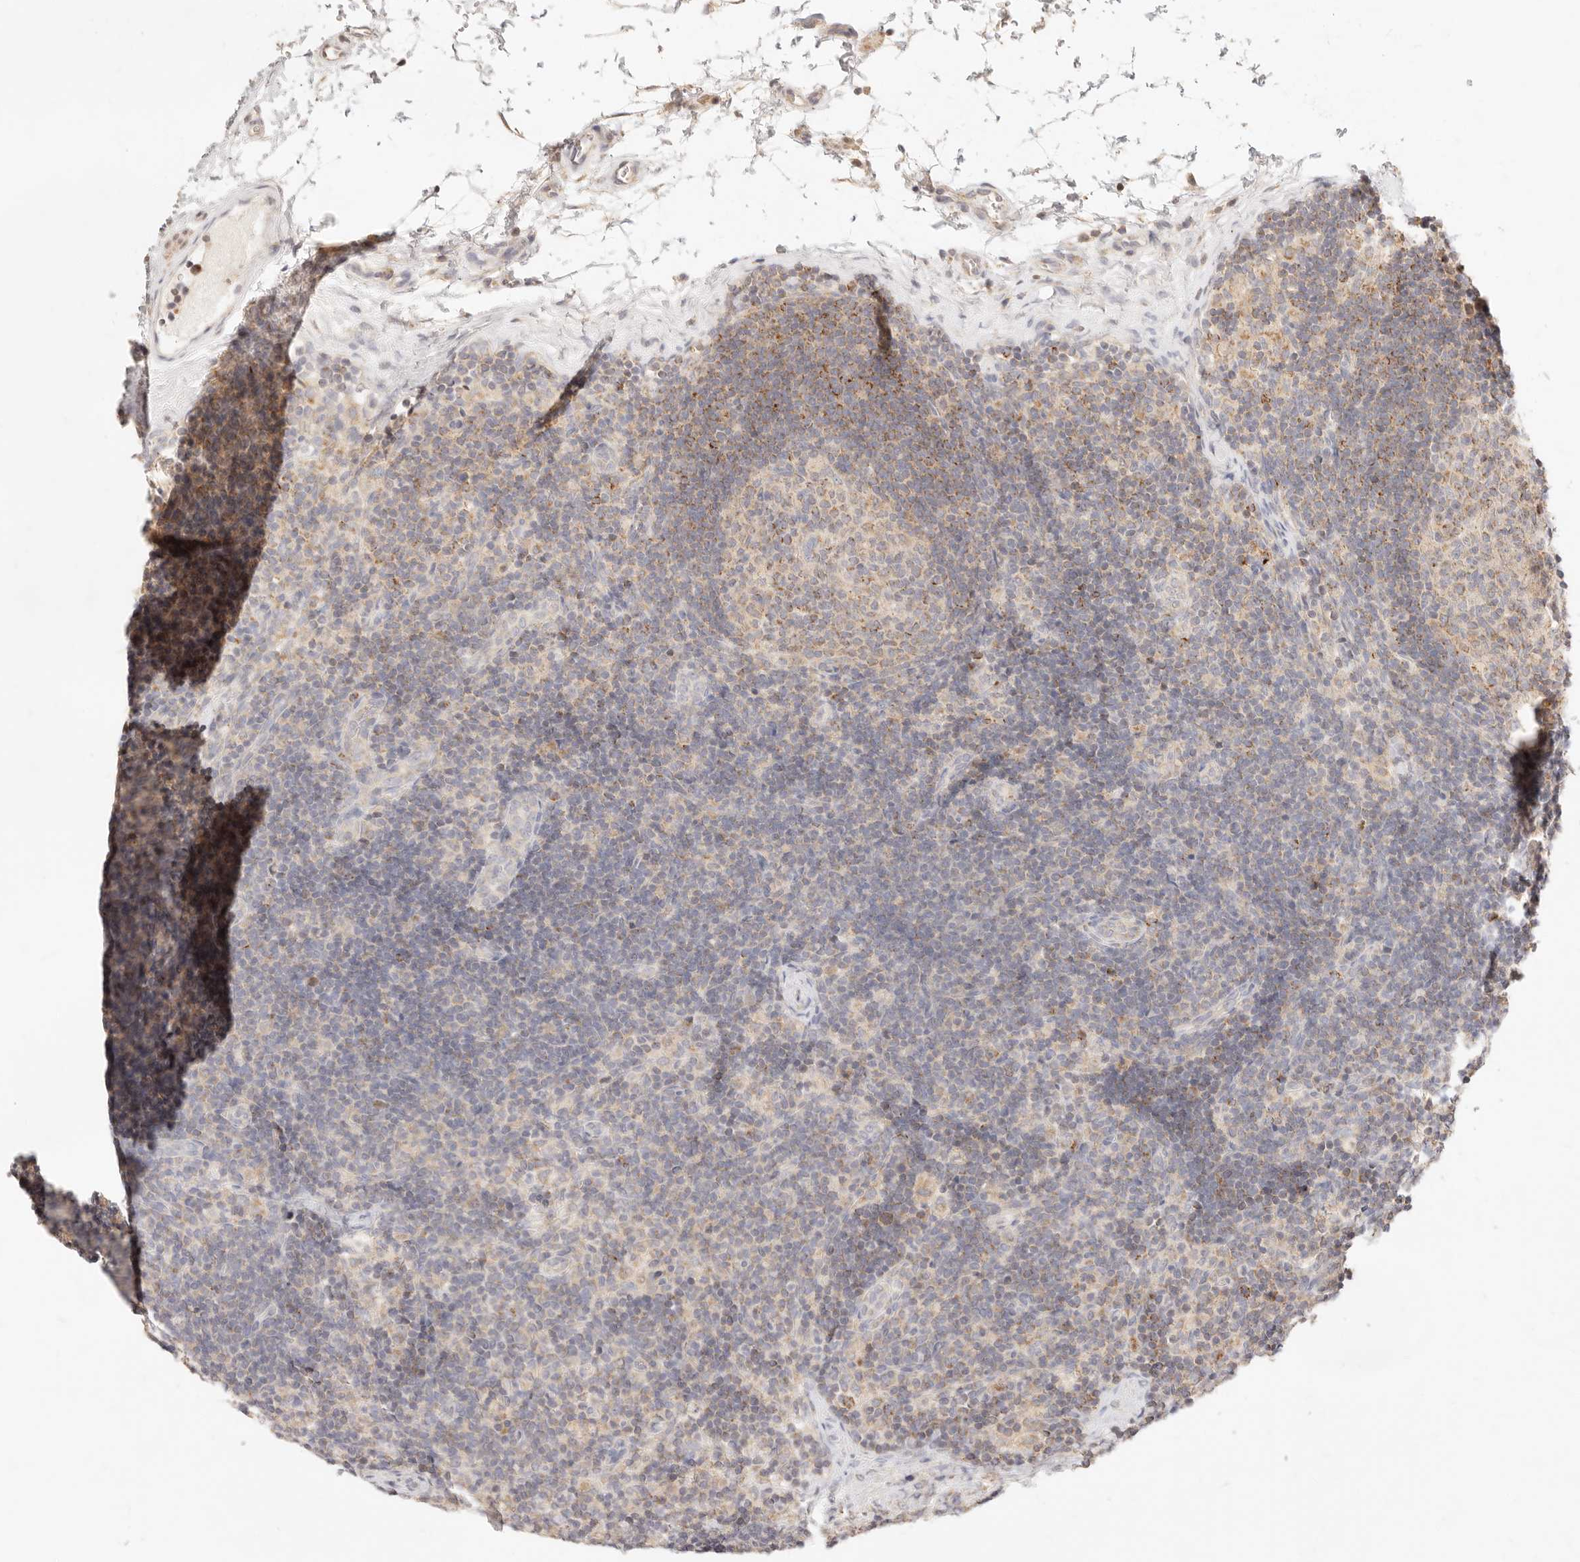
{"staining": {"intensity": "moderate", "quantity": "25%-75%", "location": "cytoplasmic/membranous"}, "tissue": "lymph node", "cell_type": "Germinal center cells", "image_type": "normal", "snomed": [{"axis": "morphology", "description": "Normal tissue, NOS"}, {"axis": "topography", "description": "Lymph node"}], "caption": "The immunohistochemical stain shows moderate cytoplasmic/membranous expression in germinal center cells of normal lymph node.", "gene": "RUBCNL", "patient": {"sex": "female", "age": 22}}